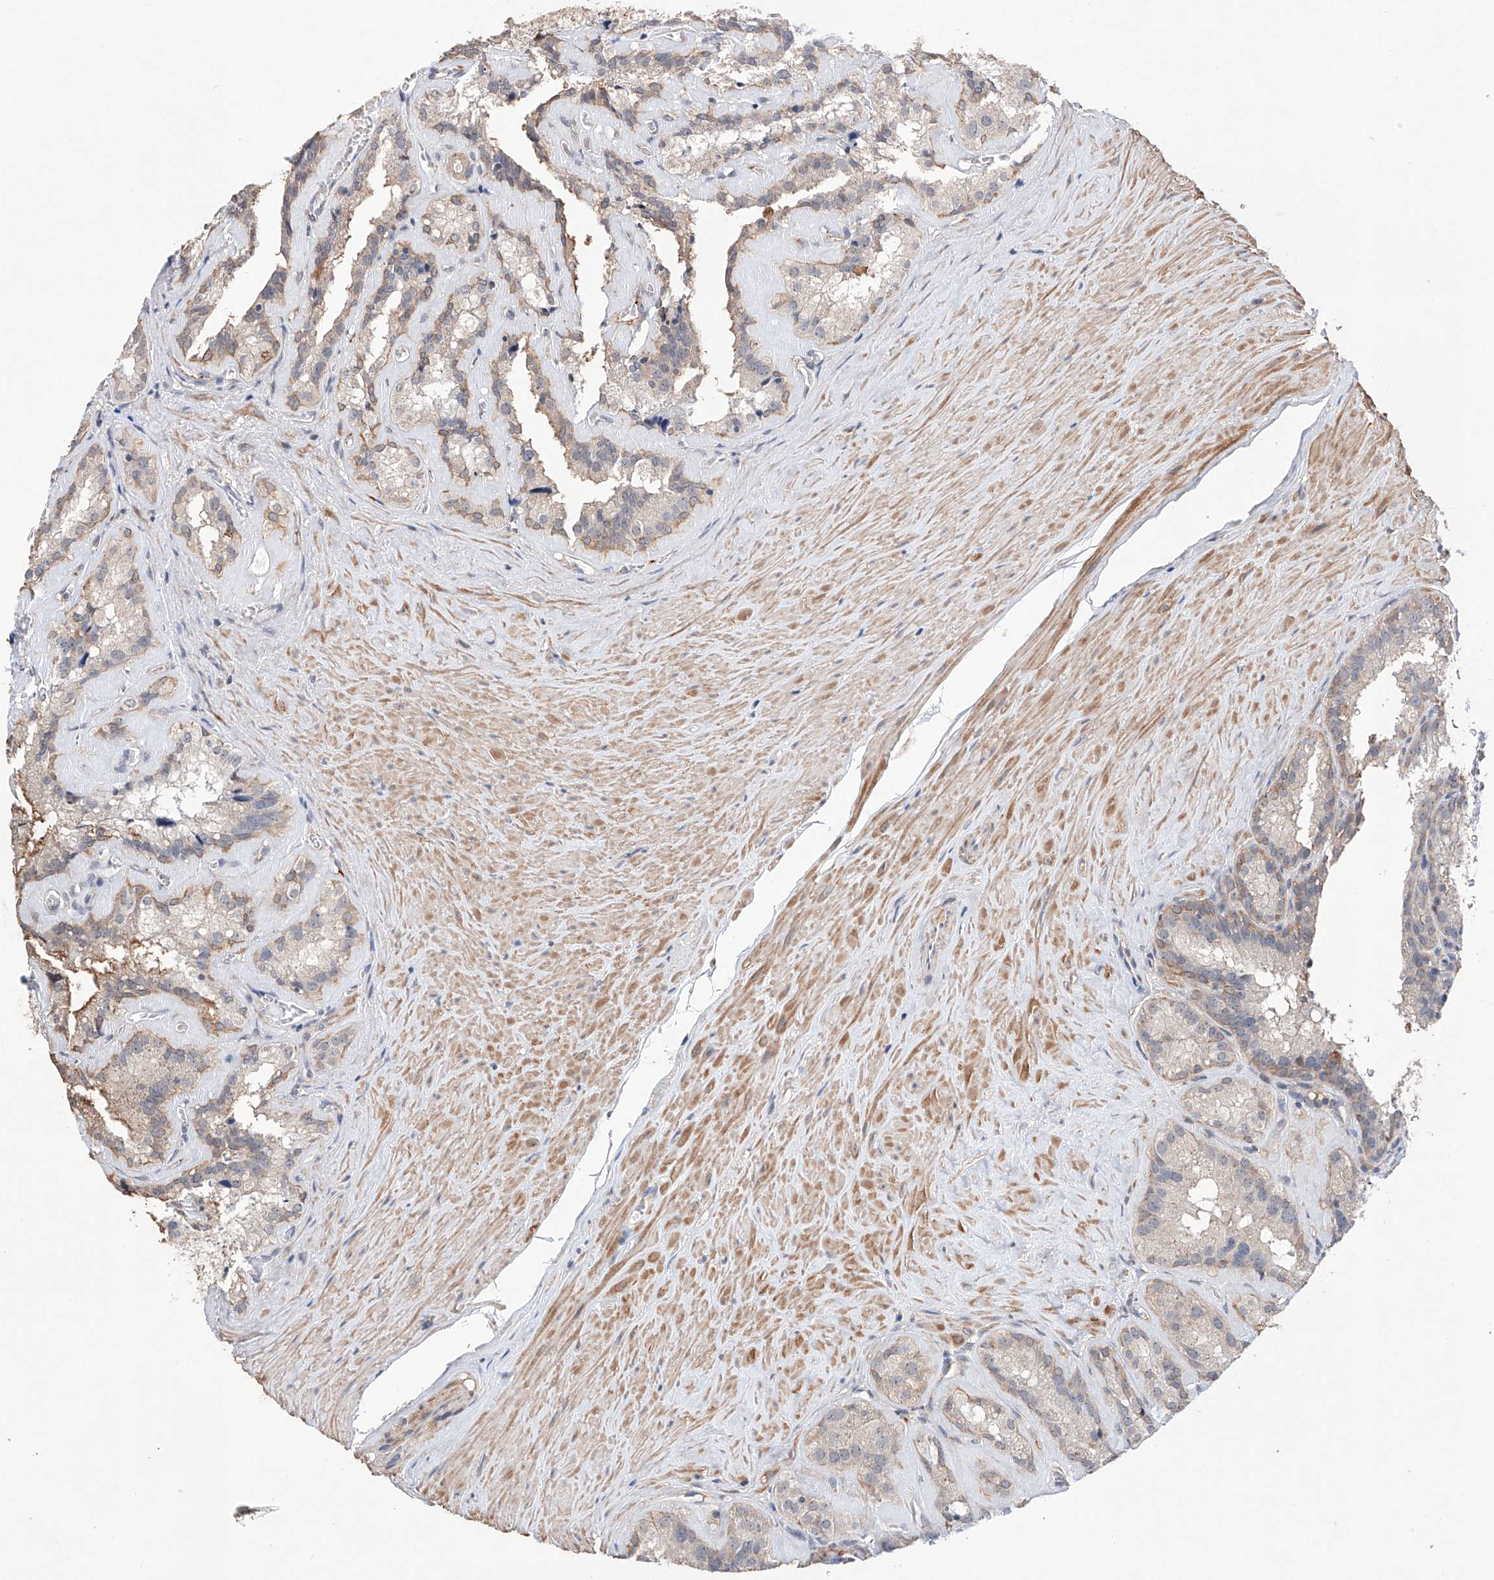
{"staining": {"intensity": "moderate", "quantity": "<25%", "location": "cytoplasmic/membranous"}, "tissue": "seminal vesicle", "cell_type": "Glandular cells", "image_type": "normal", "snomed": [{"axis": "morphology", "description": "Normal tissue, NOS"}, {"axis": "topography", "description": "Prostate"}, {"axis": "topography", "description": "Seminal veicle"}], "caption": "Immunohistochemical staining of benign human seminal vesicle shows <25% levels of moderate cytoplasmic/membranous protein positivity in approximately <25% of glandular cells.", "gene": "AFG1L", "patient": {"sex": "male", "age": 59}}